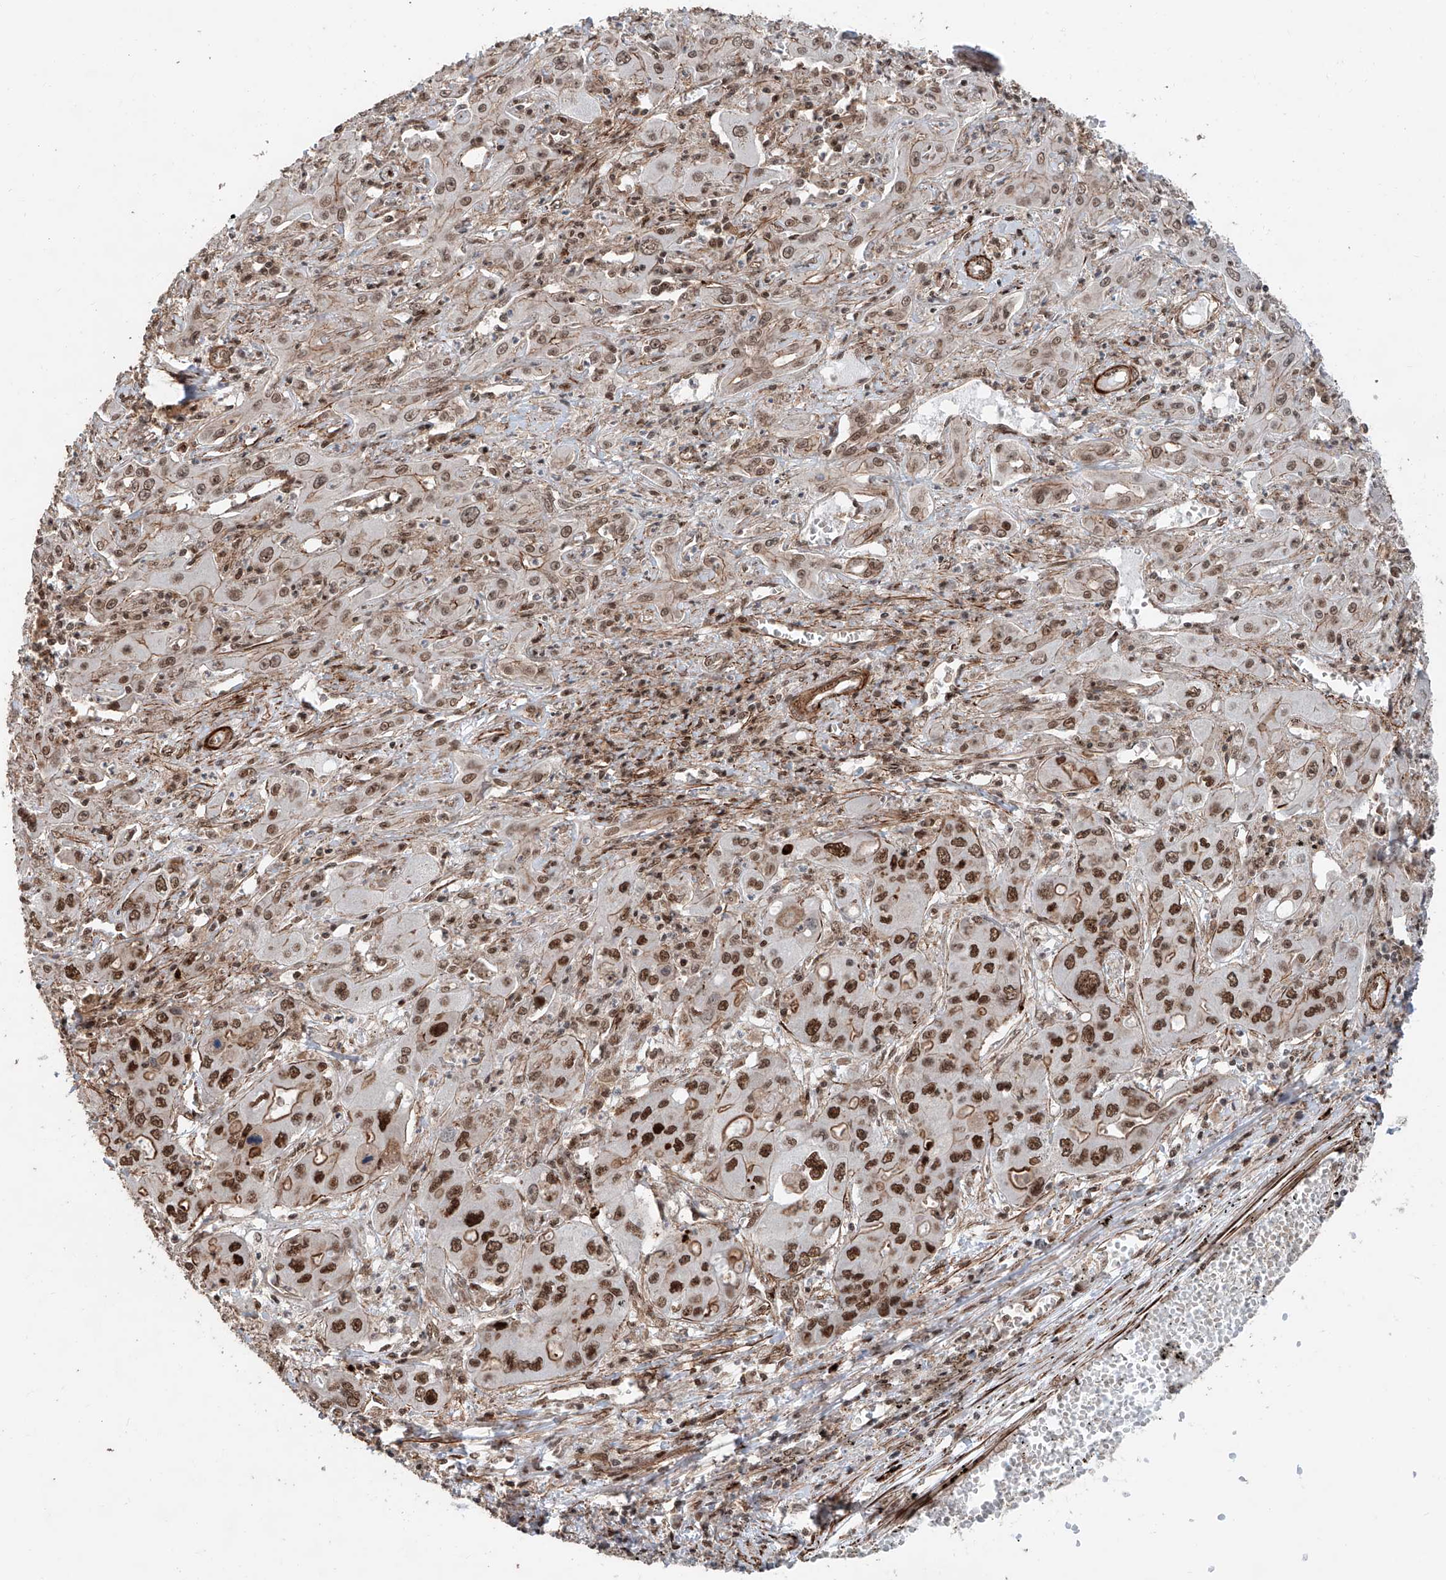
{"staining": {"intensity": "strong", "quantity": ">75%", "location": "cytoplasmic/membranous,nuclear"}, "tissue": "liver cancer", "cell_type": "Tumor cells", "image_type": "cancer", "snomed": [{"axis": "morphology", "description": "Cholangiocarcinoma"}, {"axis": "topography", "description": "Liver"}], "caption": "Immunohistochemical staining of human liver cancer shows high levels of strong cytoplasmic/membranous and nuclear protein expression in about >75% of tumor cells. The protein is stained brown, and the nuclei are stained in blue (DAB IHC with brightfield microscopy, high magnification).", "gene": "SDE2", "patient": {"sex": "male", "age": 67}}